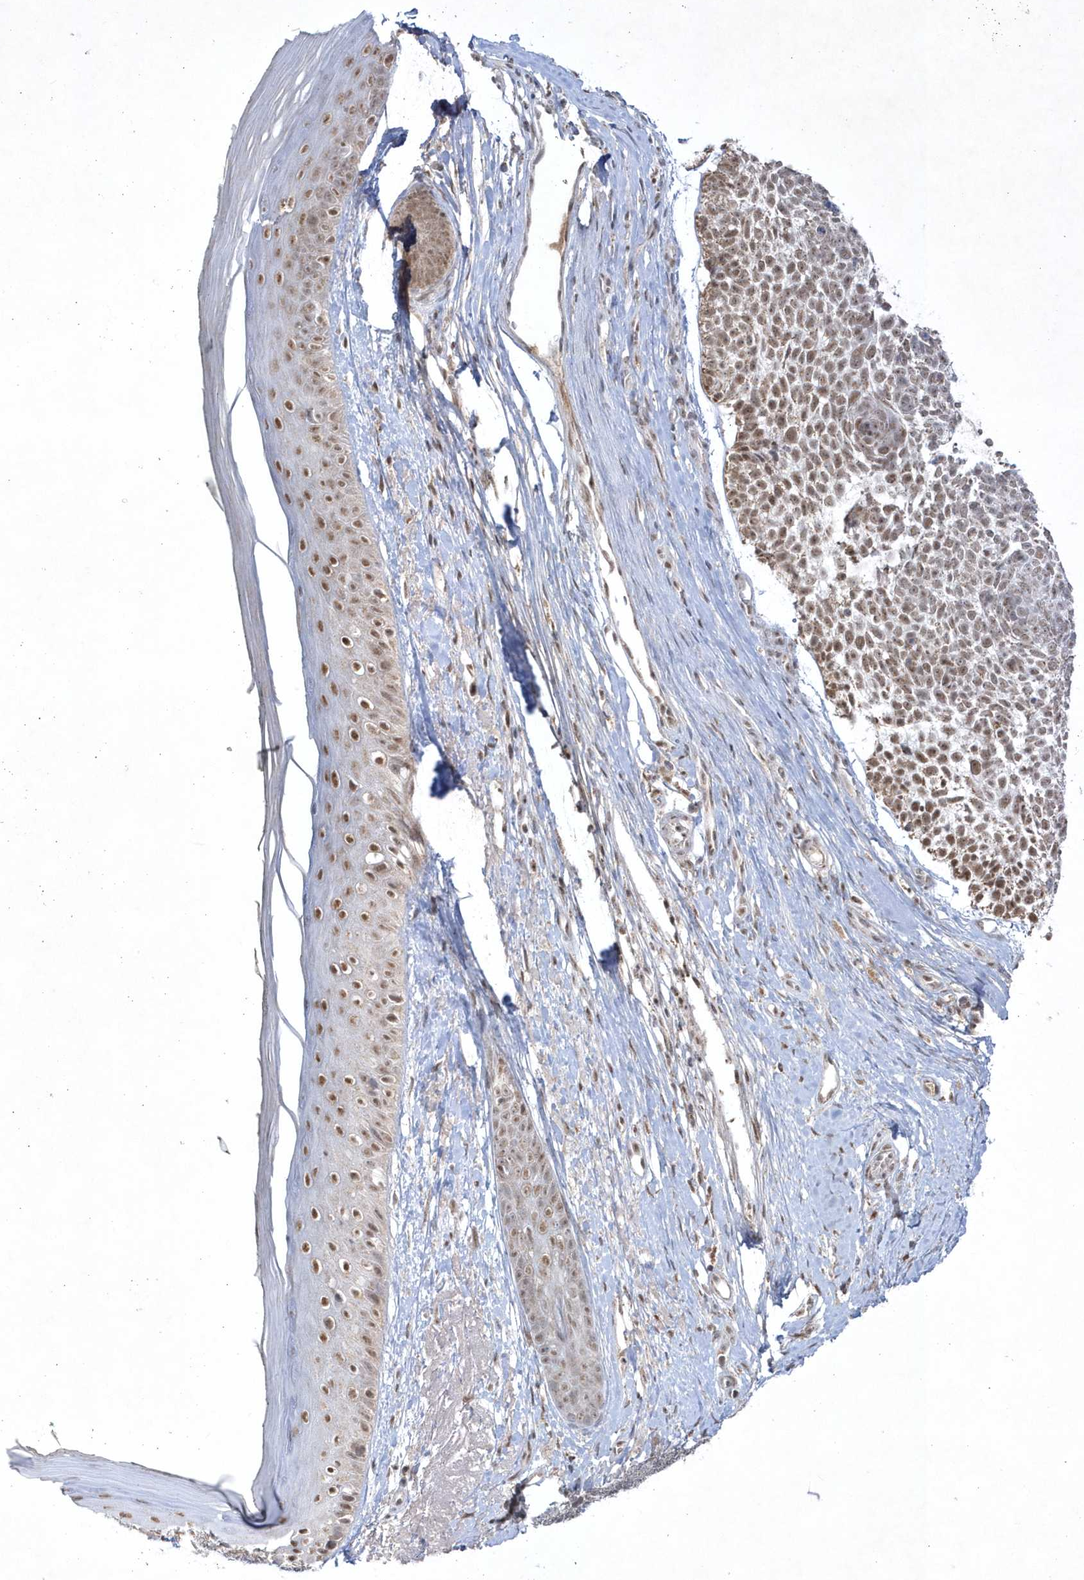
{"staining": {"intensity": "moderate", "quantity": ">75%", "location": "nuclear"}, "tissue": "skin cancer", "cell_type": "Tumor cells", "image_type": "cancer", "snomed": [{"axis": "morphology", "description": "Basal cell carcinoma"}, {"axis": "topography", "description": "Skin"}], "caption": "A brown stain highlights moderate nuclear positivity of a protein in skin basal cell carcinoma tumor cells.", "gene": "CPSF3", "patient": {"sex": "female", "age": 81}}